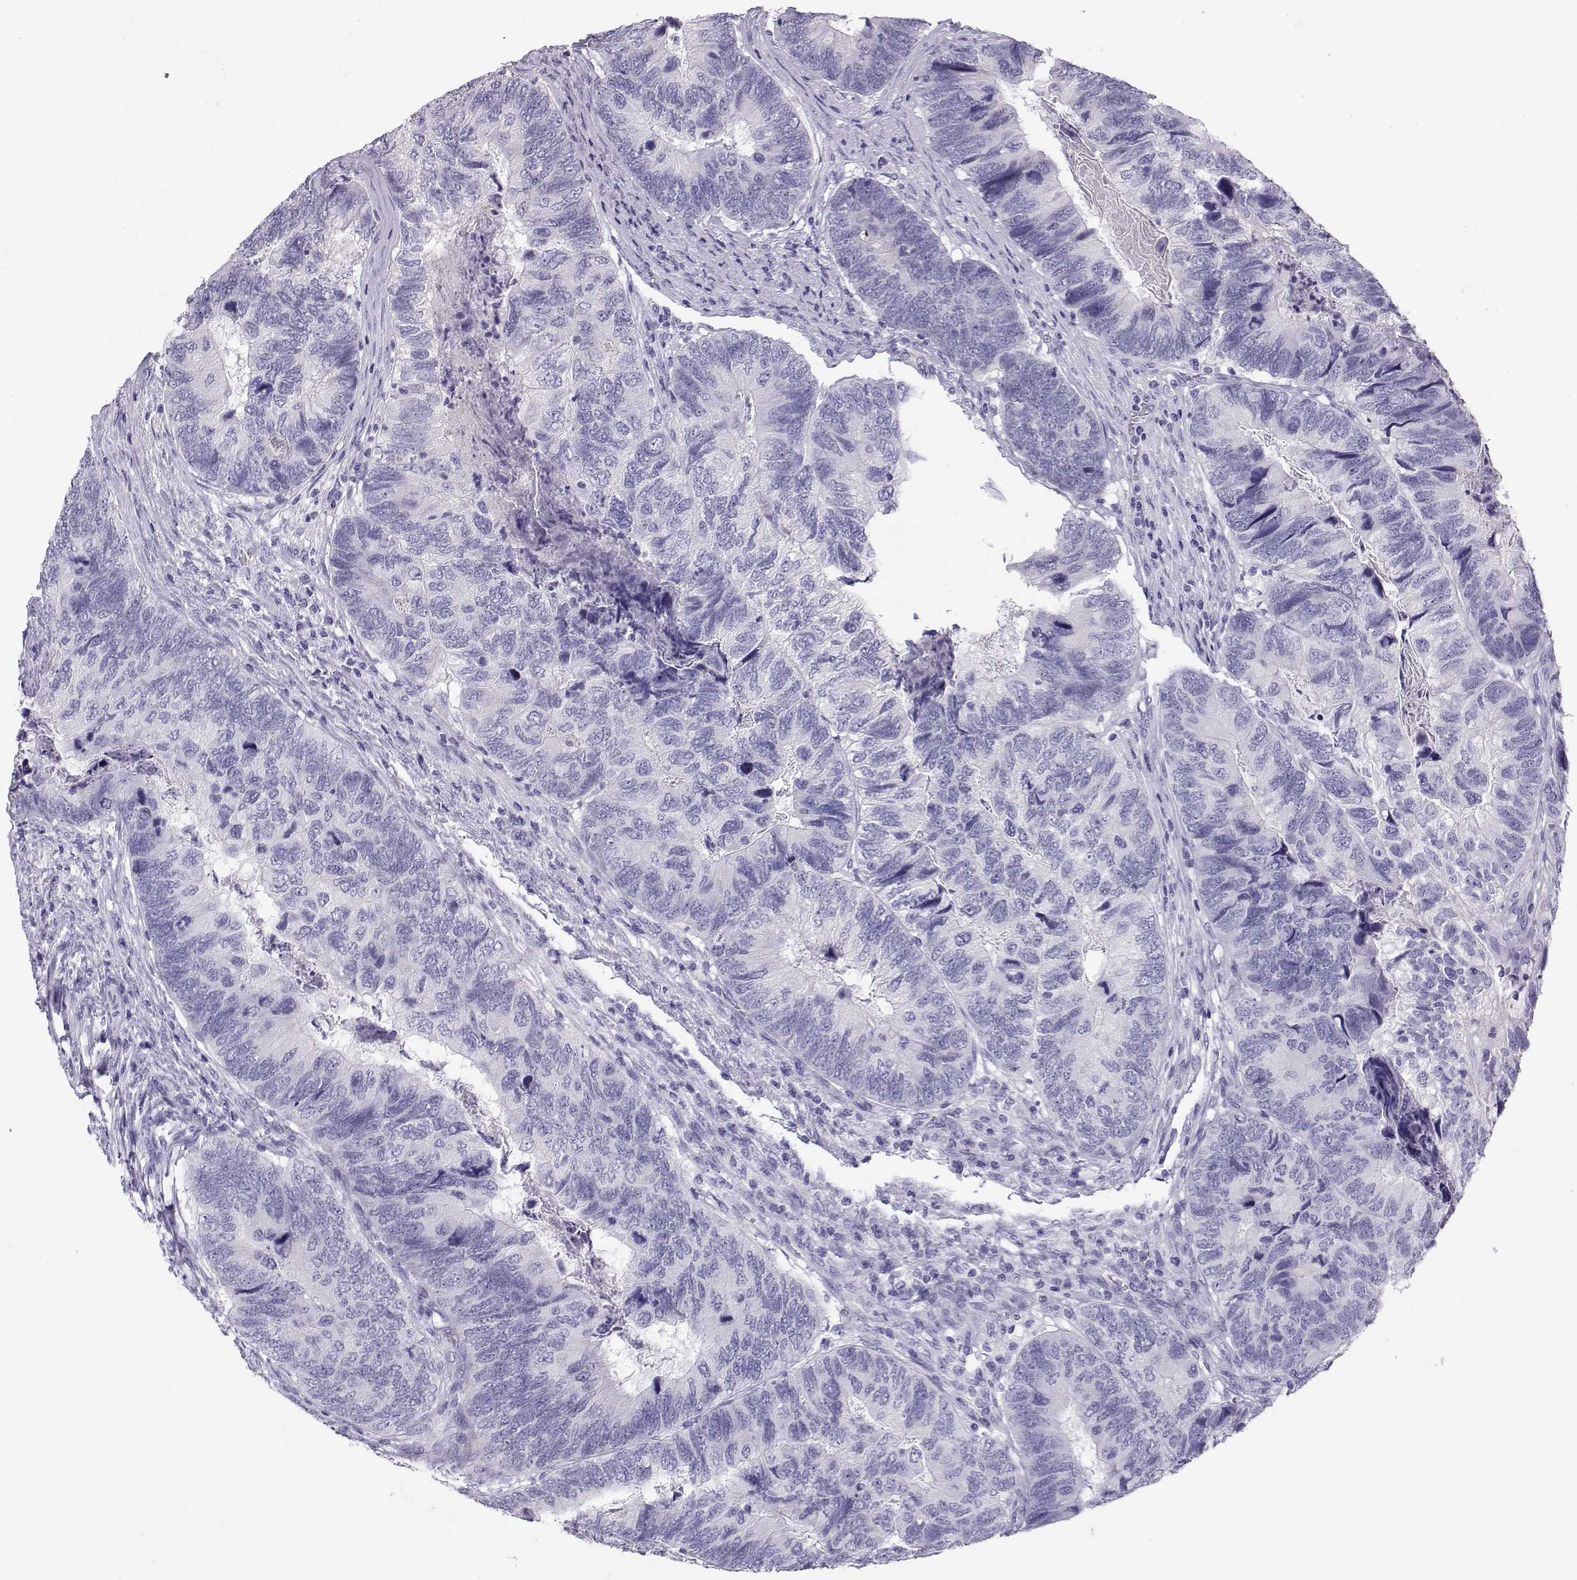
{"staining": {"intensity": "negative", "quantity": "none", "location": "none"}, "tissue": "colorectal cancer", "cell_type": "Tumor cells", "image_type": "cancer", "snomed": [{"axis": "morphology", "description": "Adenocarcinoma, NOS"}, {"axis": "topography", "description": "Colon"}], "caption": "The immunohistochemistry (IHC) micrograph has no significant expression in tumor cells of colorectal cancer (adenocarcinoma) tissue.", "gene": "NEFL", "patient": {"sex": "female", "age": 67}}